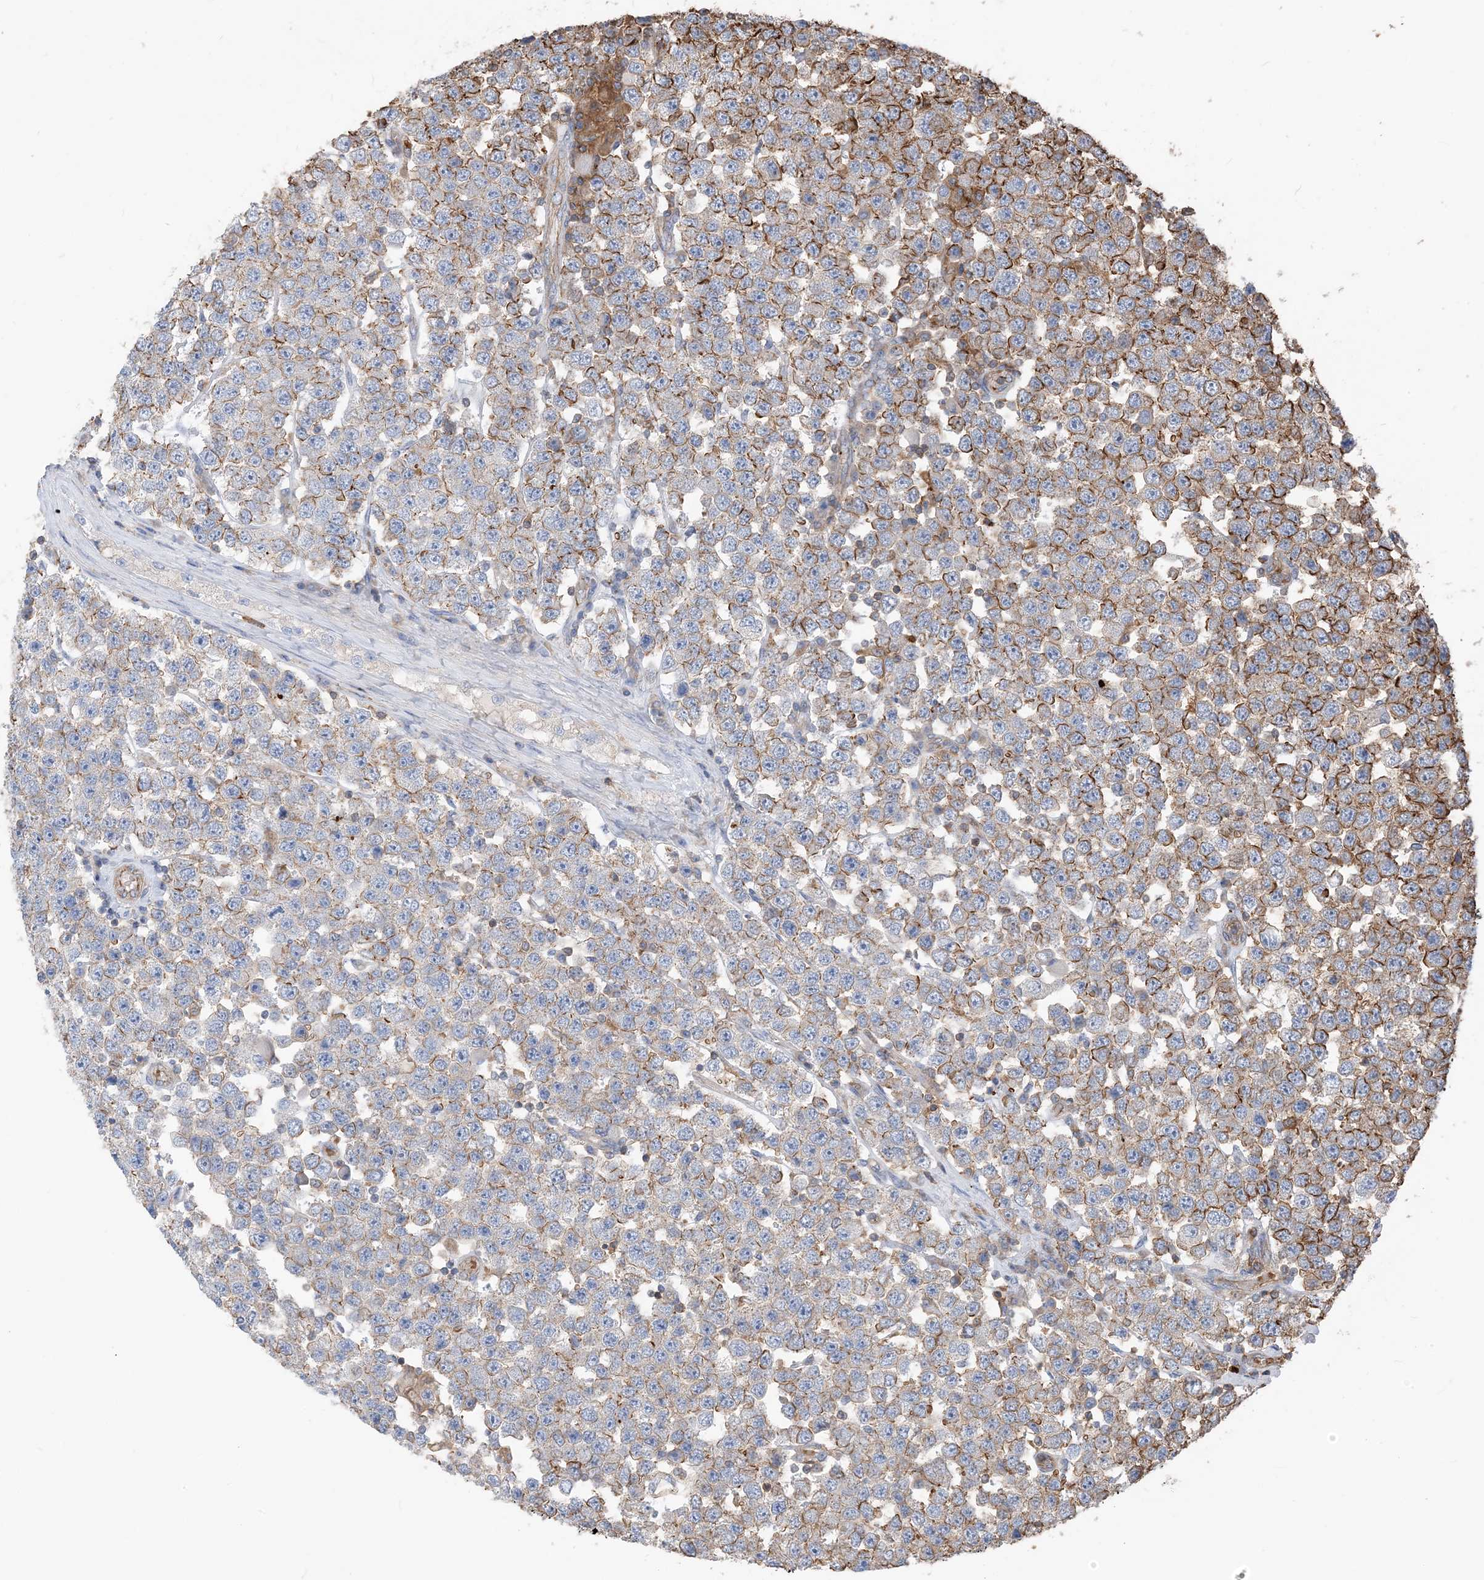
{"staining": {"intensity": "moderate", "quantity": "25%-75%", "location": "cytoplasmic/membranous"}, "tissue": "testis cancer", "cell_type": "Tumor cells", "image_type": "cancer", "snomed": [{"axis": "morphology", "description": "Seminoma, NOS"}, {"axis": "topography", "description": "Testis"}], "caption": "Immunohistochemical staining of human testis cancer shows moderate cytoplasmic/membranous protein positivity in approximately 25%-75% of tumor cells.", "gene": "PARVG", "patient": {"sex": "male", "age": 28}}